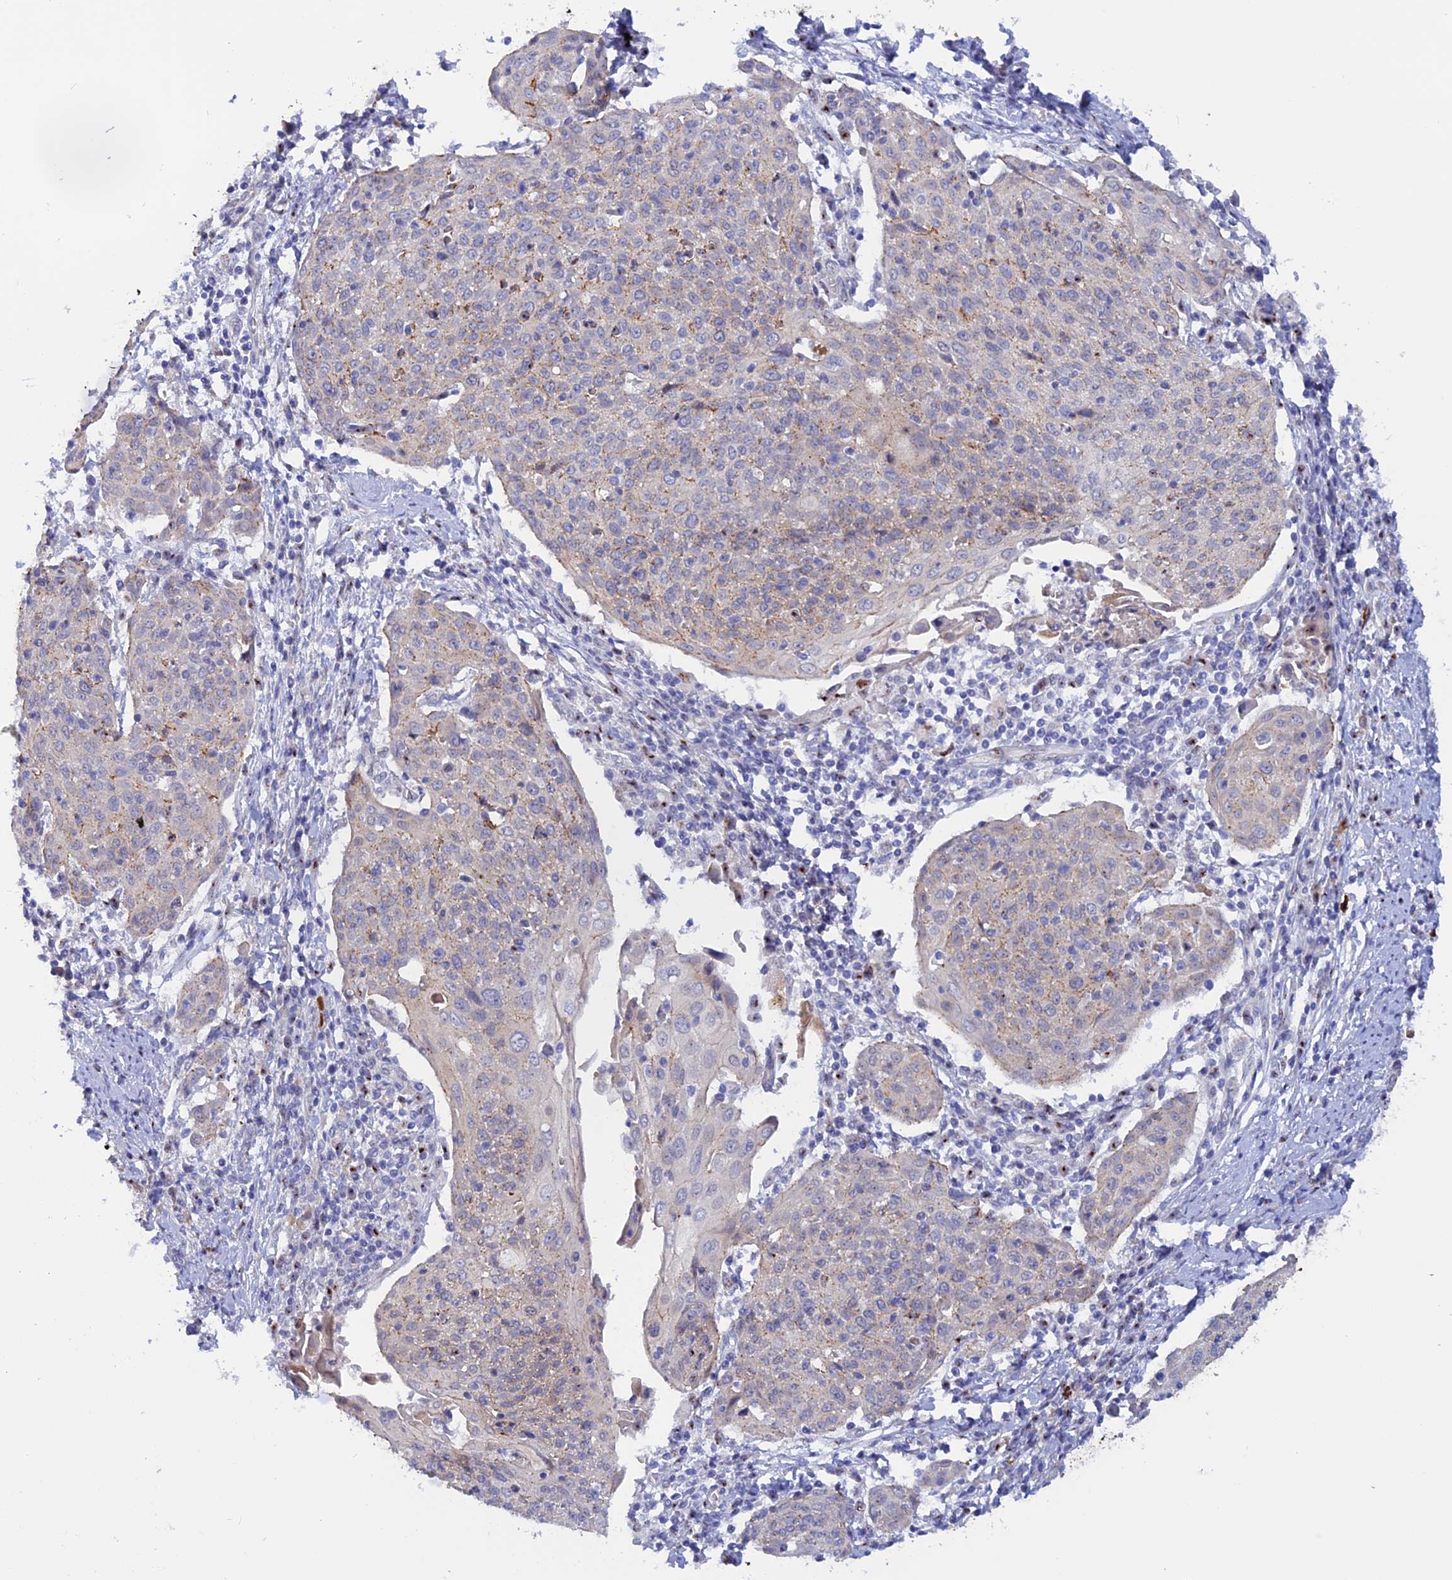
{"staining": {"intensity": "moderate", "quantity": "25%-75%", "location": "cytoplasmic/membranous"}, "tissue": "cervical cancer", "cell_type": "Tumor cells", "image_type": "cancer", "snomed": [{"axis": "morphology", "description": "Squamous cell carcinoma, NOS"}, {"axis": "topography", "description": "Cervix"}], "caption": "An image of human cervical cancer (squamous cell carcinoma) stained for a protein reveals moderate cytoplasmic/membranous brown staining in tumor cells.", "gene": "GK5", "patient": {"sex": "female", "age": 67}}